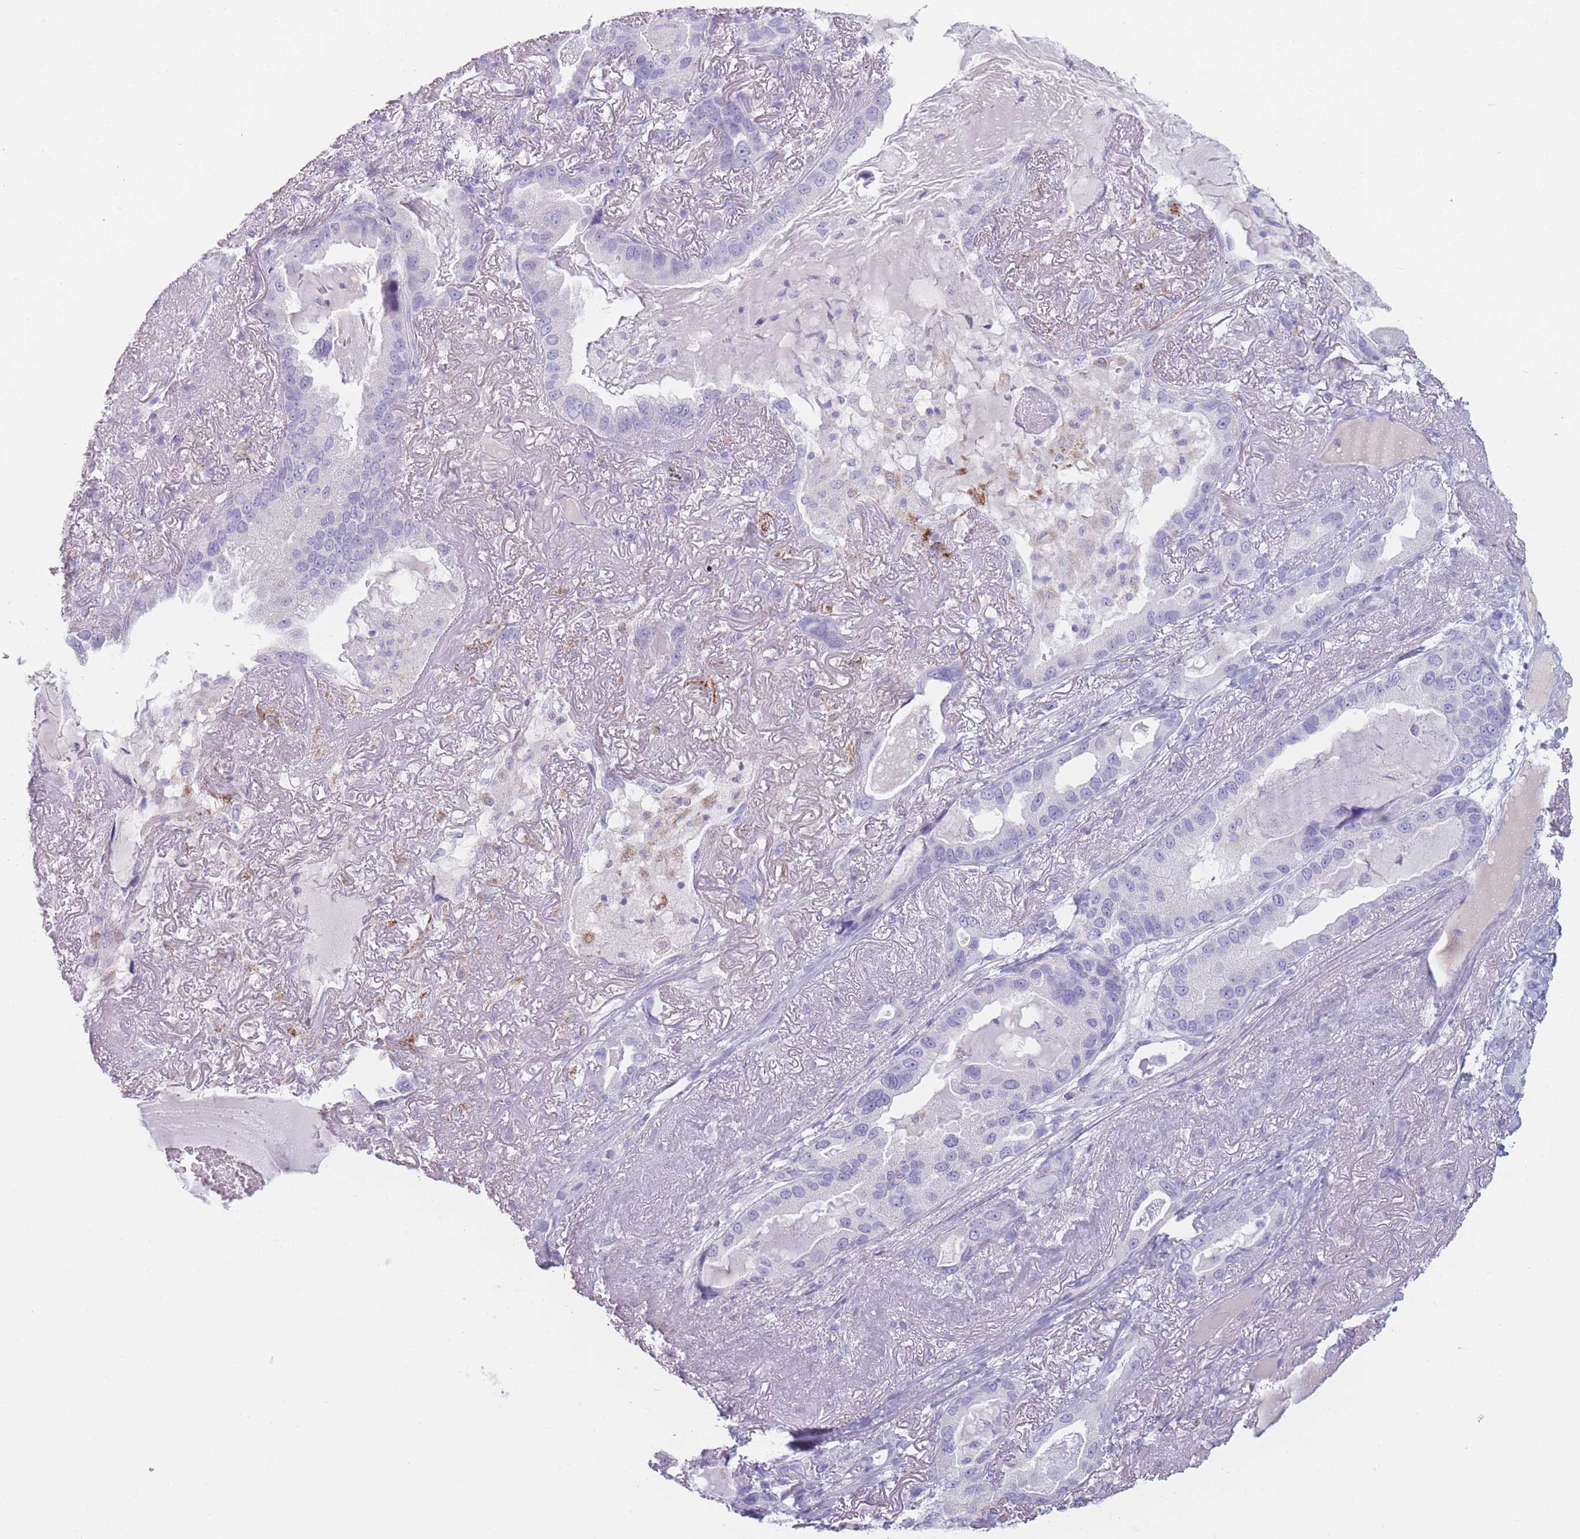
{"staining": {"intensity": "negative", "quantity": "none", "location": "none"}, "tissue": "lung cancer", "cell_type": "Tumor cells", "image_type": "cancer", "snomed": [{"axis": "morphology", "description": "Adenocarcinoma, NOS"}, {"axis": "topography", "description": "Lung"}], "caption": "High magnification brightfield microscopy of lung adenocarcinoma stained with DAB (3,3'-diaminobenzidine) (brown) and counterstained with hematoxylin (blue): tumor cells show no significant positivity.", "gene": "GPR12", "patient": {"sex": "female", "age": 69}}